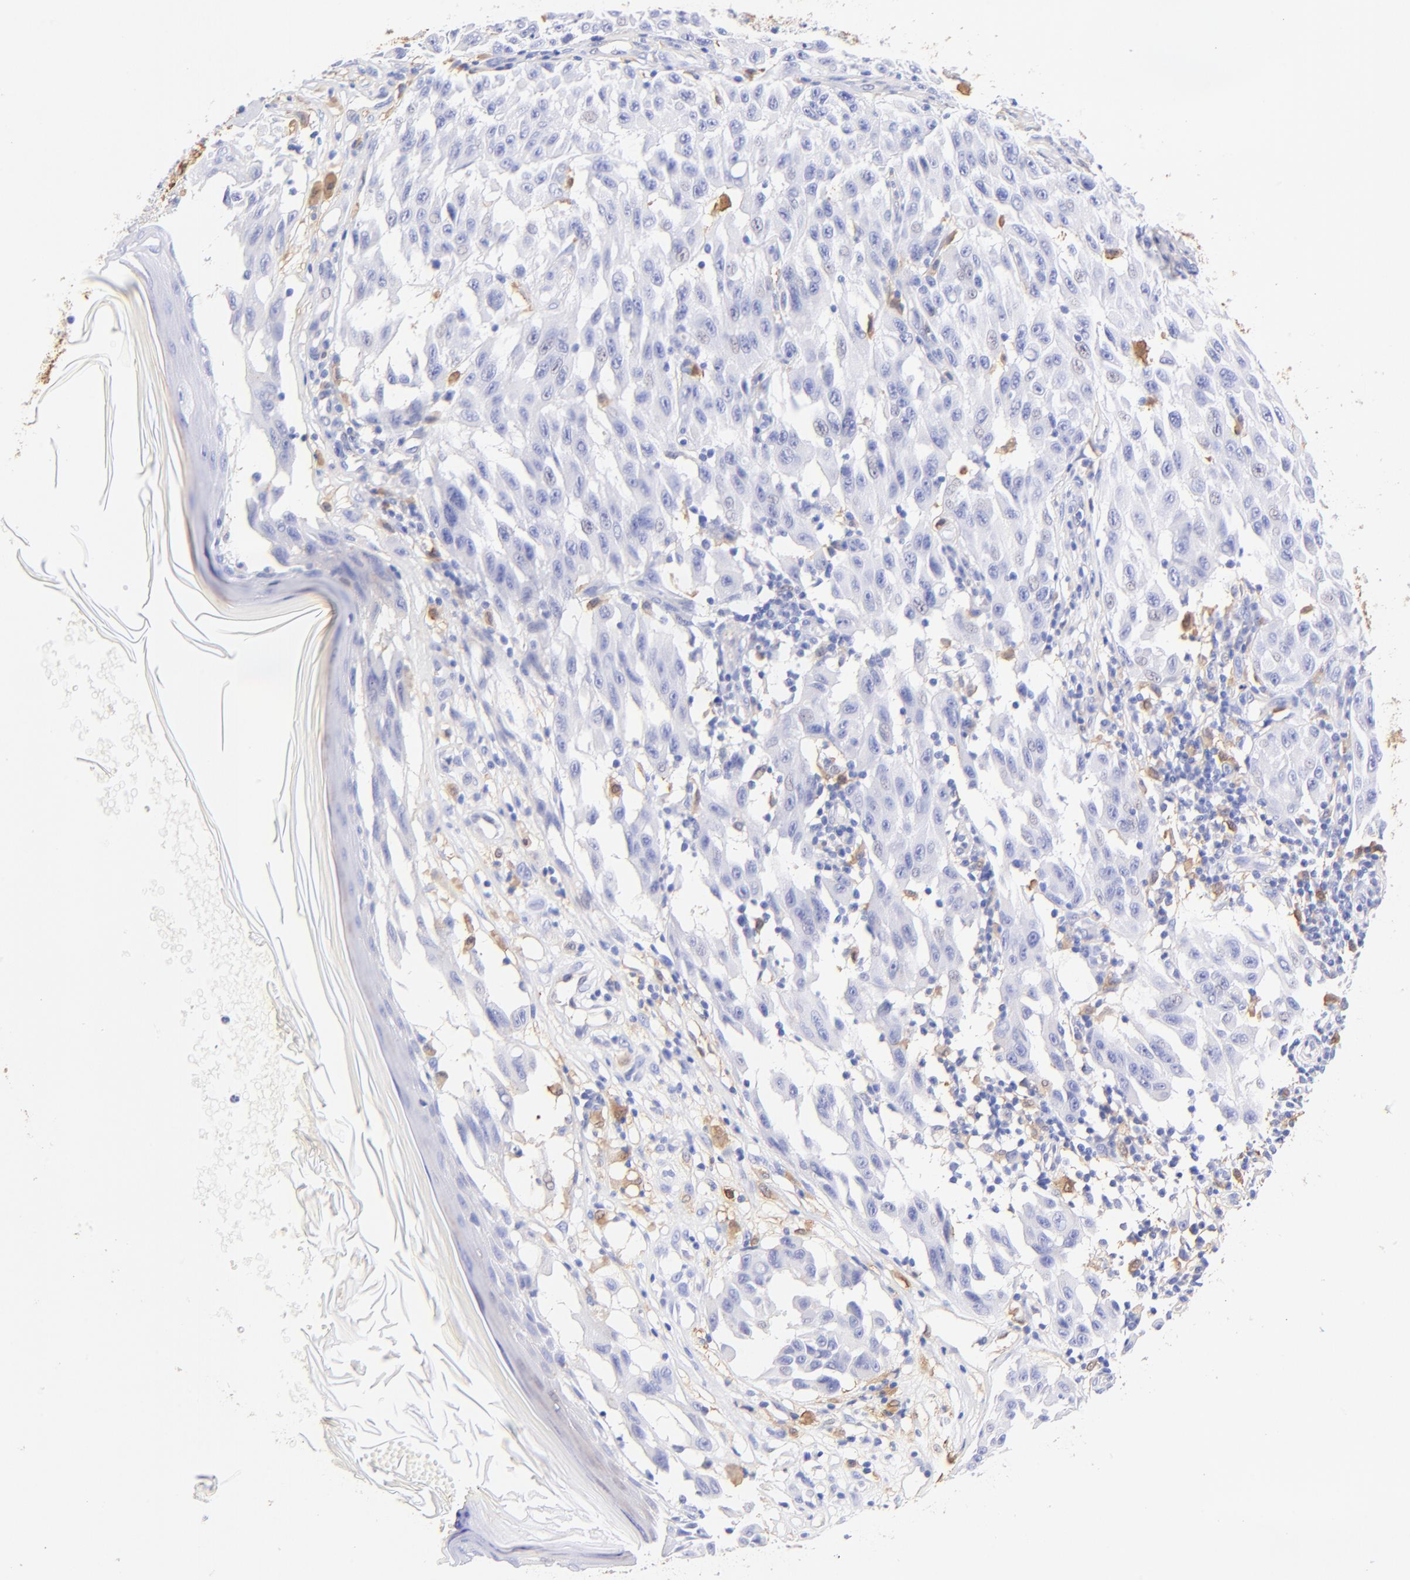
{"staining": {"intensity": "negative", "quantity": "none", "location": "none"}, "tissue": "melanoma", "cell_type": "Tumor cells", "image_type": "cancer", "snomed": [{"axis": "morphology", "description": "Malignant melanoma, NOS"}, {"axis": "topography", "description": "Skin"}], "caption": "This is a micrograph of immunohistochemistry (IHC) staining of melanoma, which shows no expression in tumor cells. (Stains: DAB immunohistochemistry (IHC) with hematoxylin counter stain, Microscopy: brightfield microscopy at high magnification).", "gene": "ALDH1A1", "patient": {"sex": "male", "age": 30}}